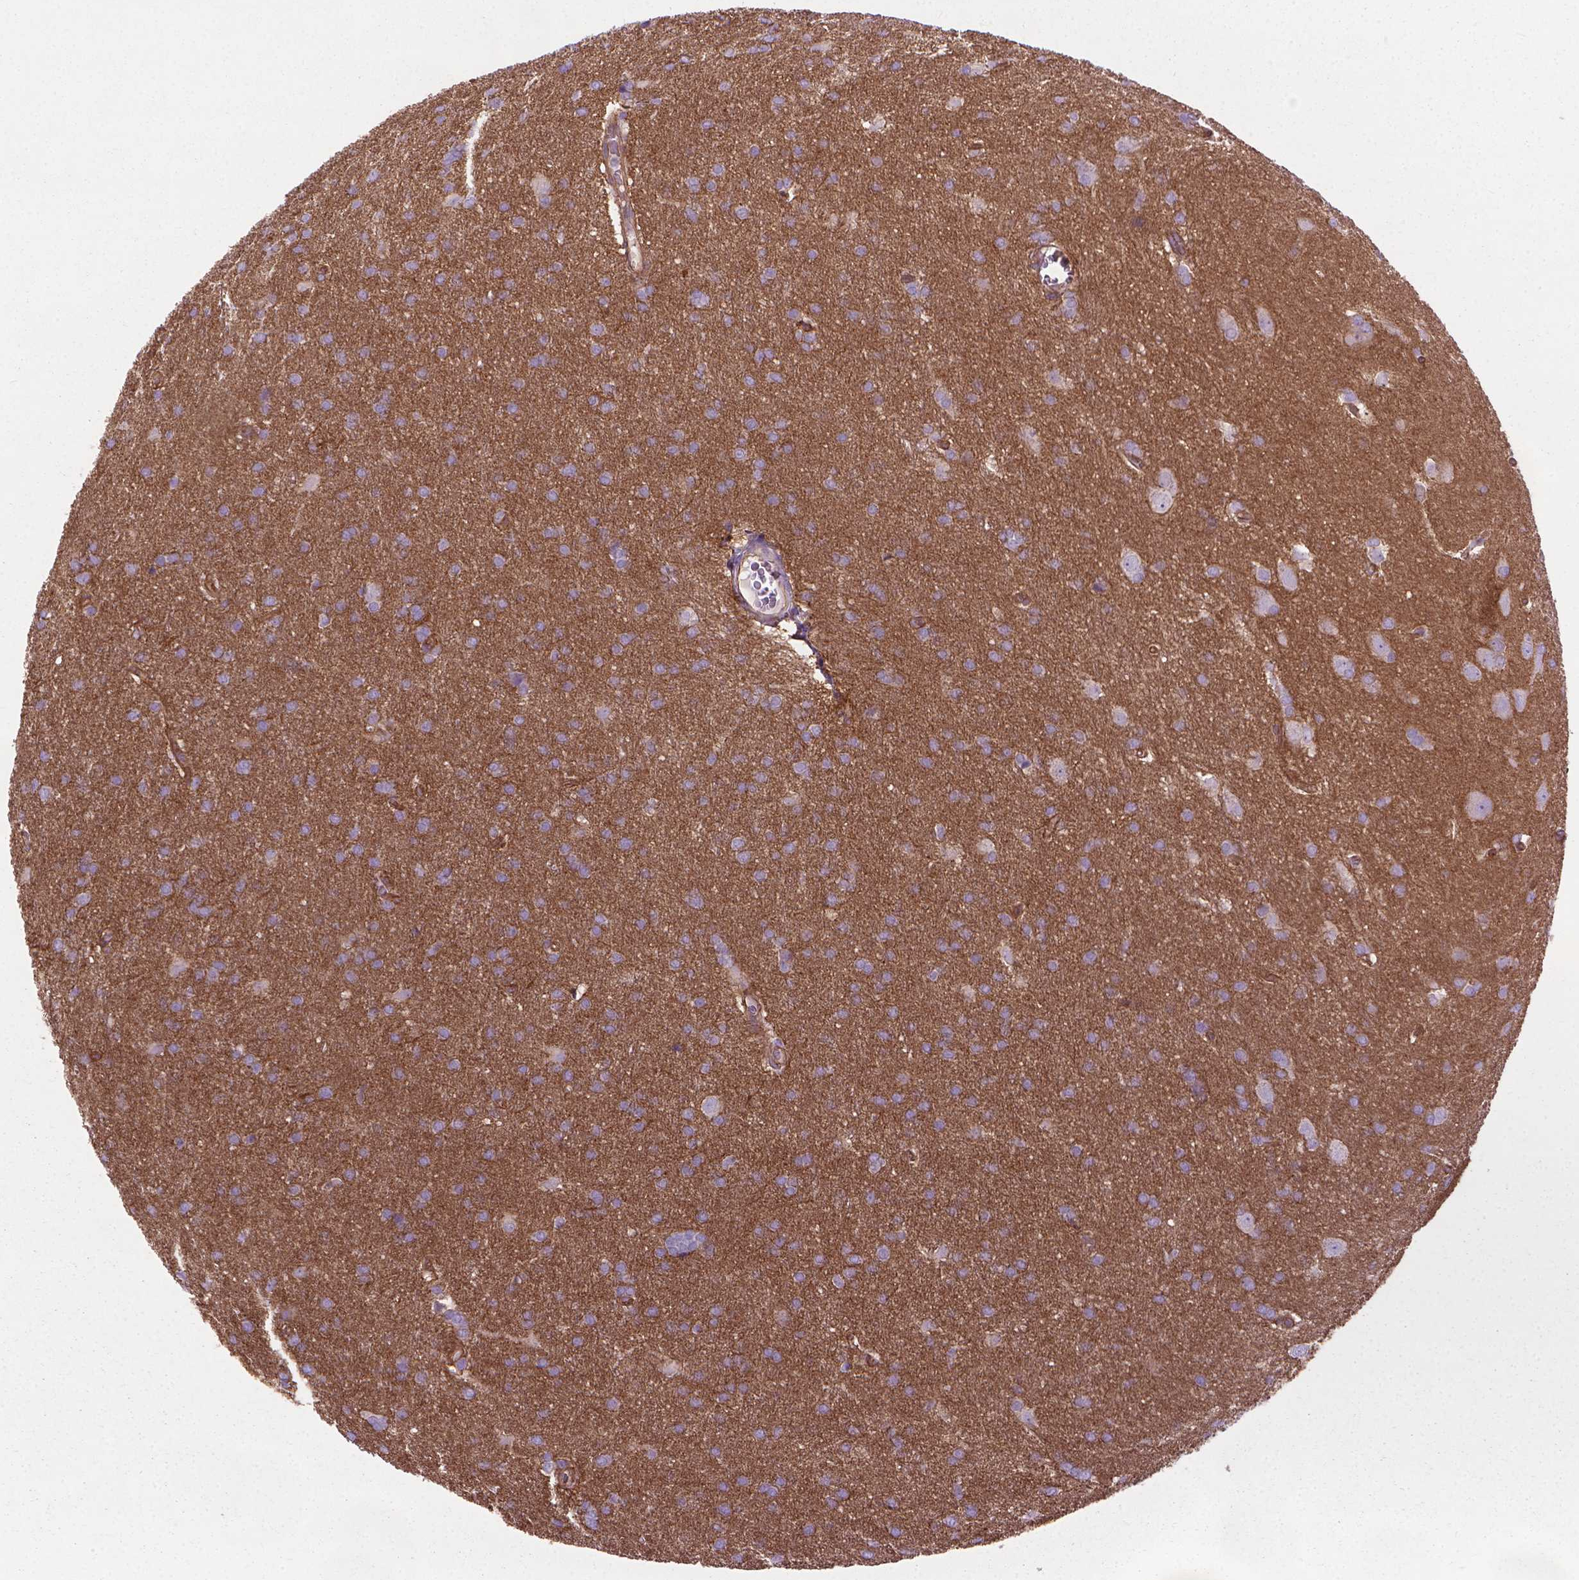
{"staining": {"intensity": "negative", "quantity": "none", "location": "none"}, "tissue": "glioma", "cell_type": "Tumor cells", "image_type": "cancer", "snomed": [{"axis": "morphology", "description": "Glioma, malignant, Low grade"}, {"axis": "topography", "description": "Brain"}], "caption": "Immunohistochemistry histopathology image of low-grade glioma (malignant) stained for a protein (brown), which exhibits no staining in tumor cells.", "gene": "TENT5A", "patient": {"sex": "female", "age": 32}}